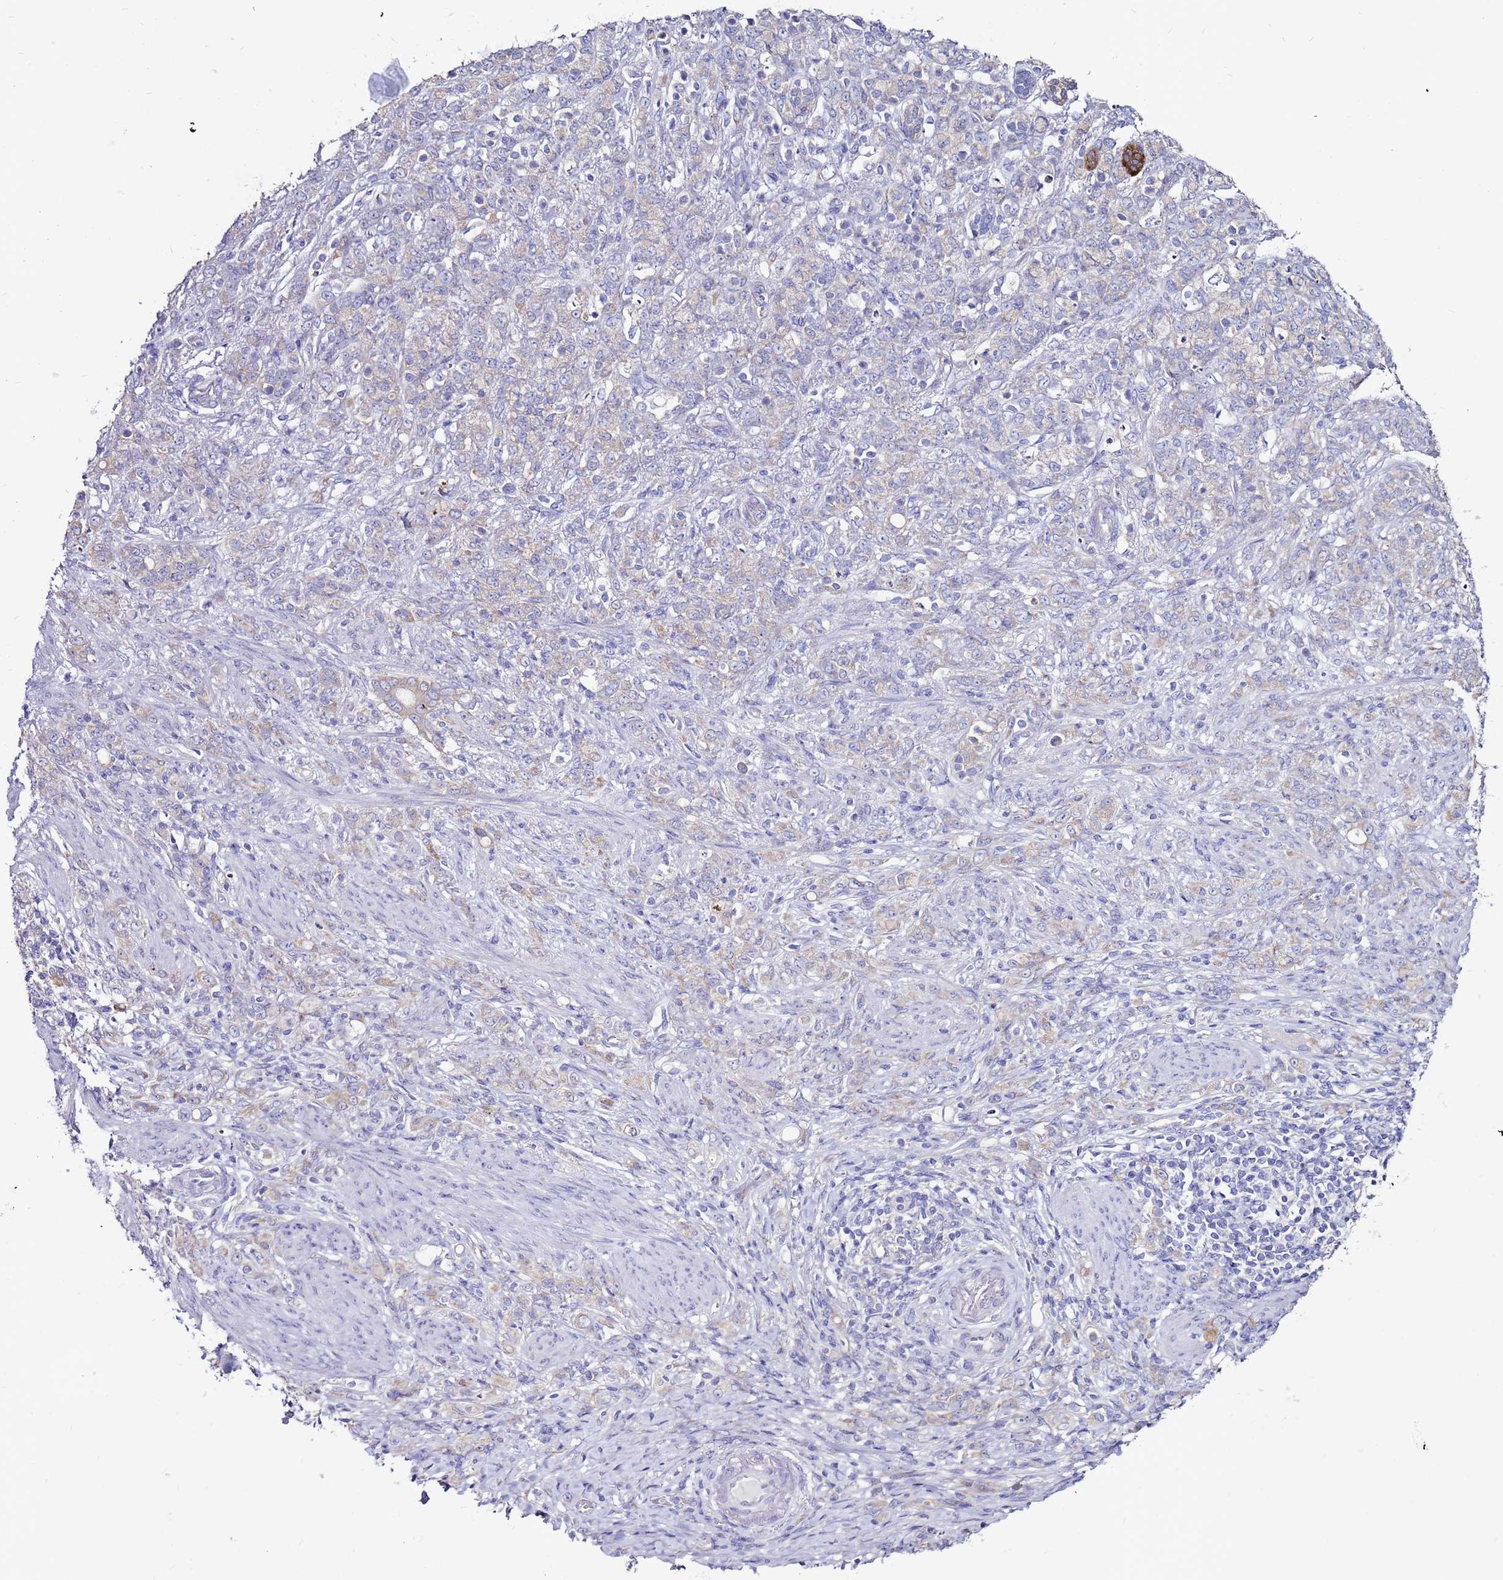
{"staining": {"intensity": "weak", "quantity": "<25%", "location": "cytoplasmic/membranous"}, "tissue": "stomach cancer", "cell_type": "Tumor cells", "image_type": "cancer", "snomed": [{"axis": "morphology", "description": "Adenocarcinoma, NOS"}, {"axis": "topography", "description": "Stomach"}], "caption": "DAB (3,3'-diaminobenzidine) immunohistochemical staining of human stomach cancer (adenocarcinoma) shows no significant staining in tumor cells.", "gene": "SLC44A3", "patient": {"sex": "female", "age": 79}}